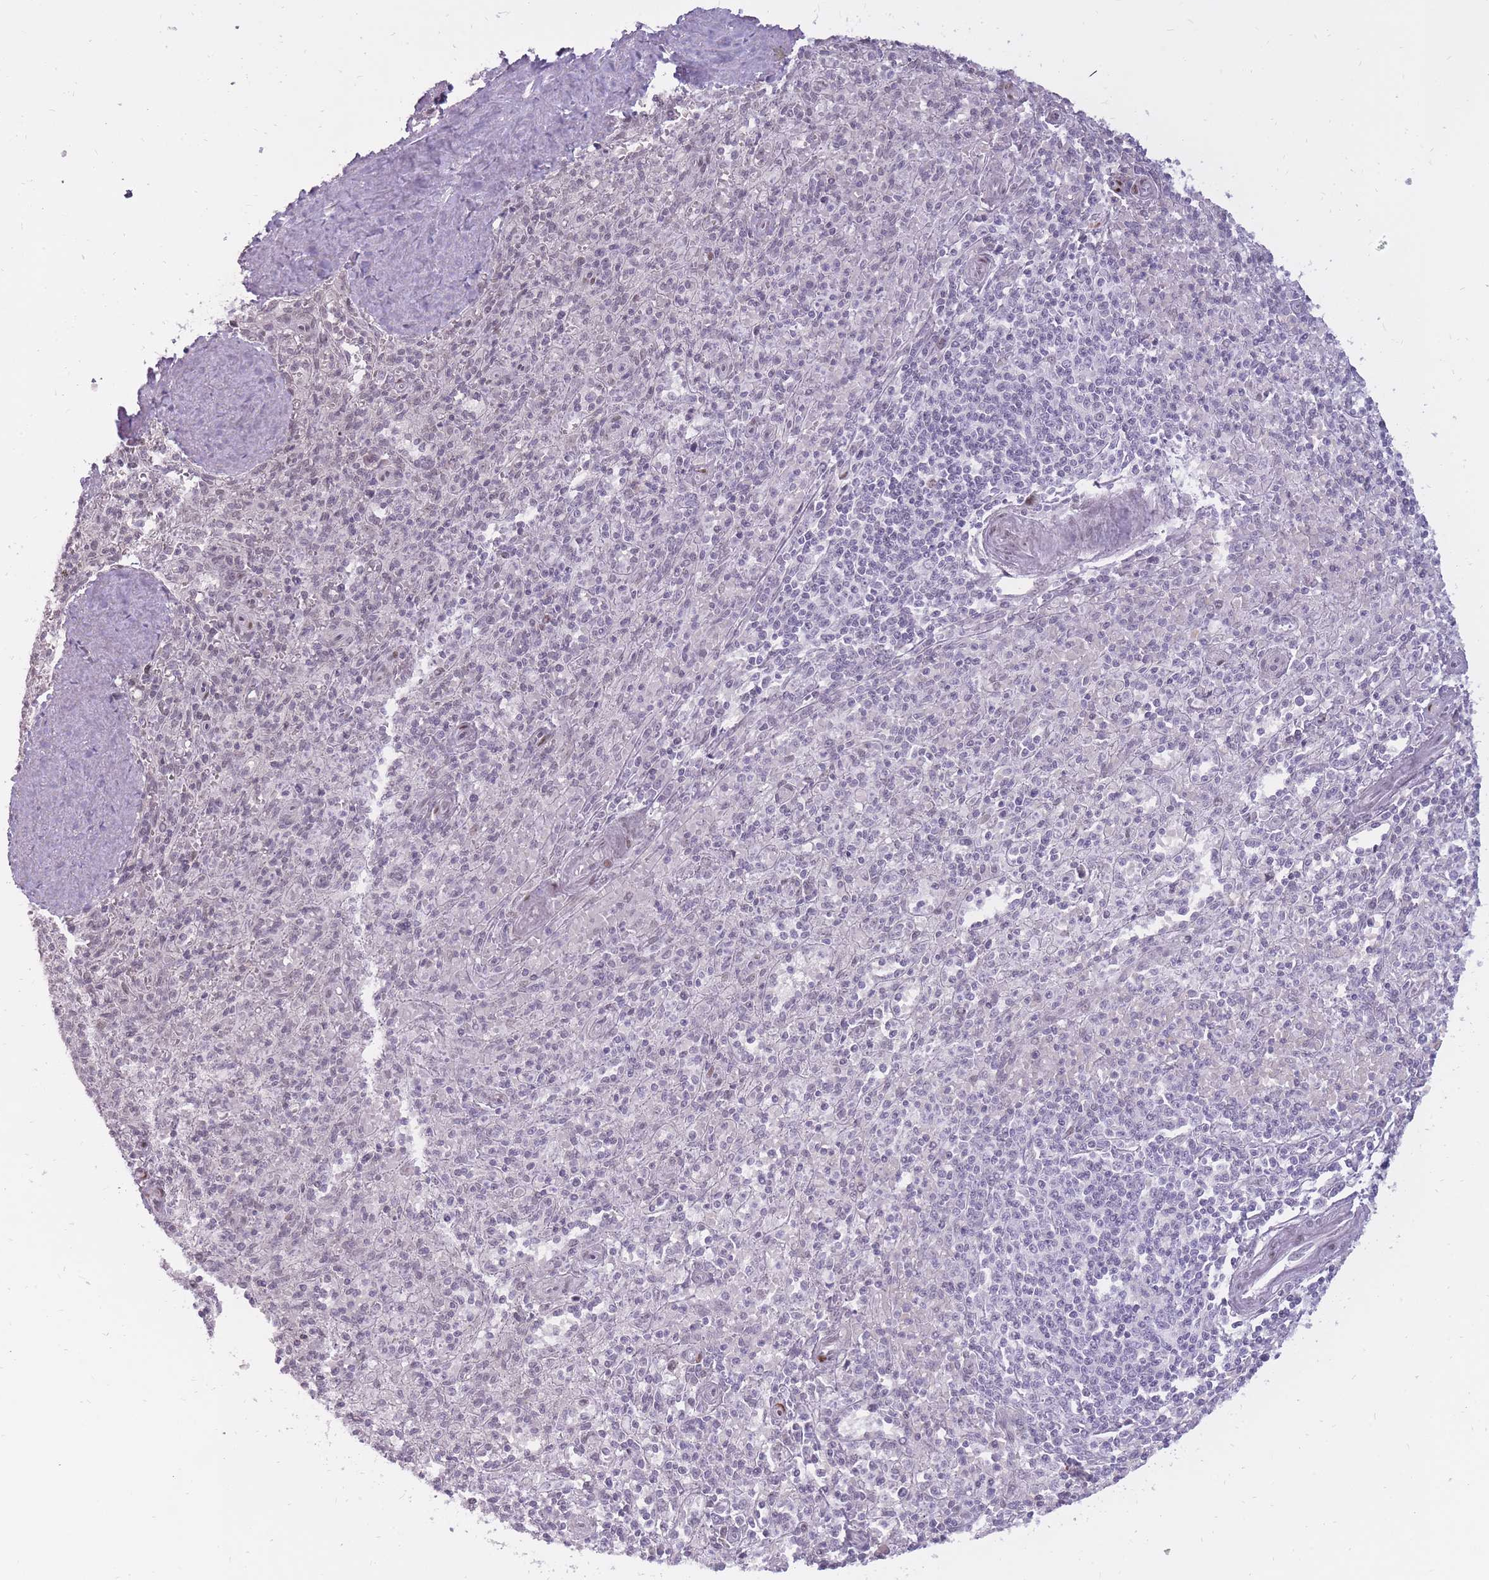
{"staining": {"intensity": "negative", "quantity": "none", "location": "none"}, "tissue": "spleen", "cell_type": "Cells in red pulp", "image_type": "normal", "snomed": [{"axis": "morphology", "description": "Normal tissue, NOS"}, {"axis": "topography", "description": "Spleen"}], "caption": "Micrograph shows no protein staining in cells in red pulp of normal spleen.", "gene": "POM121C", "patient": {"sex": "female", "age": 70}}